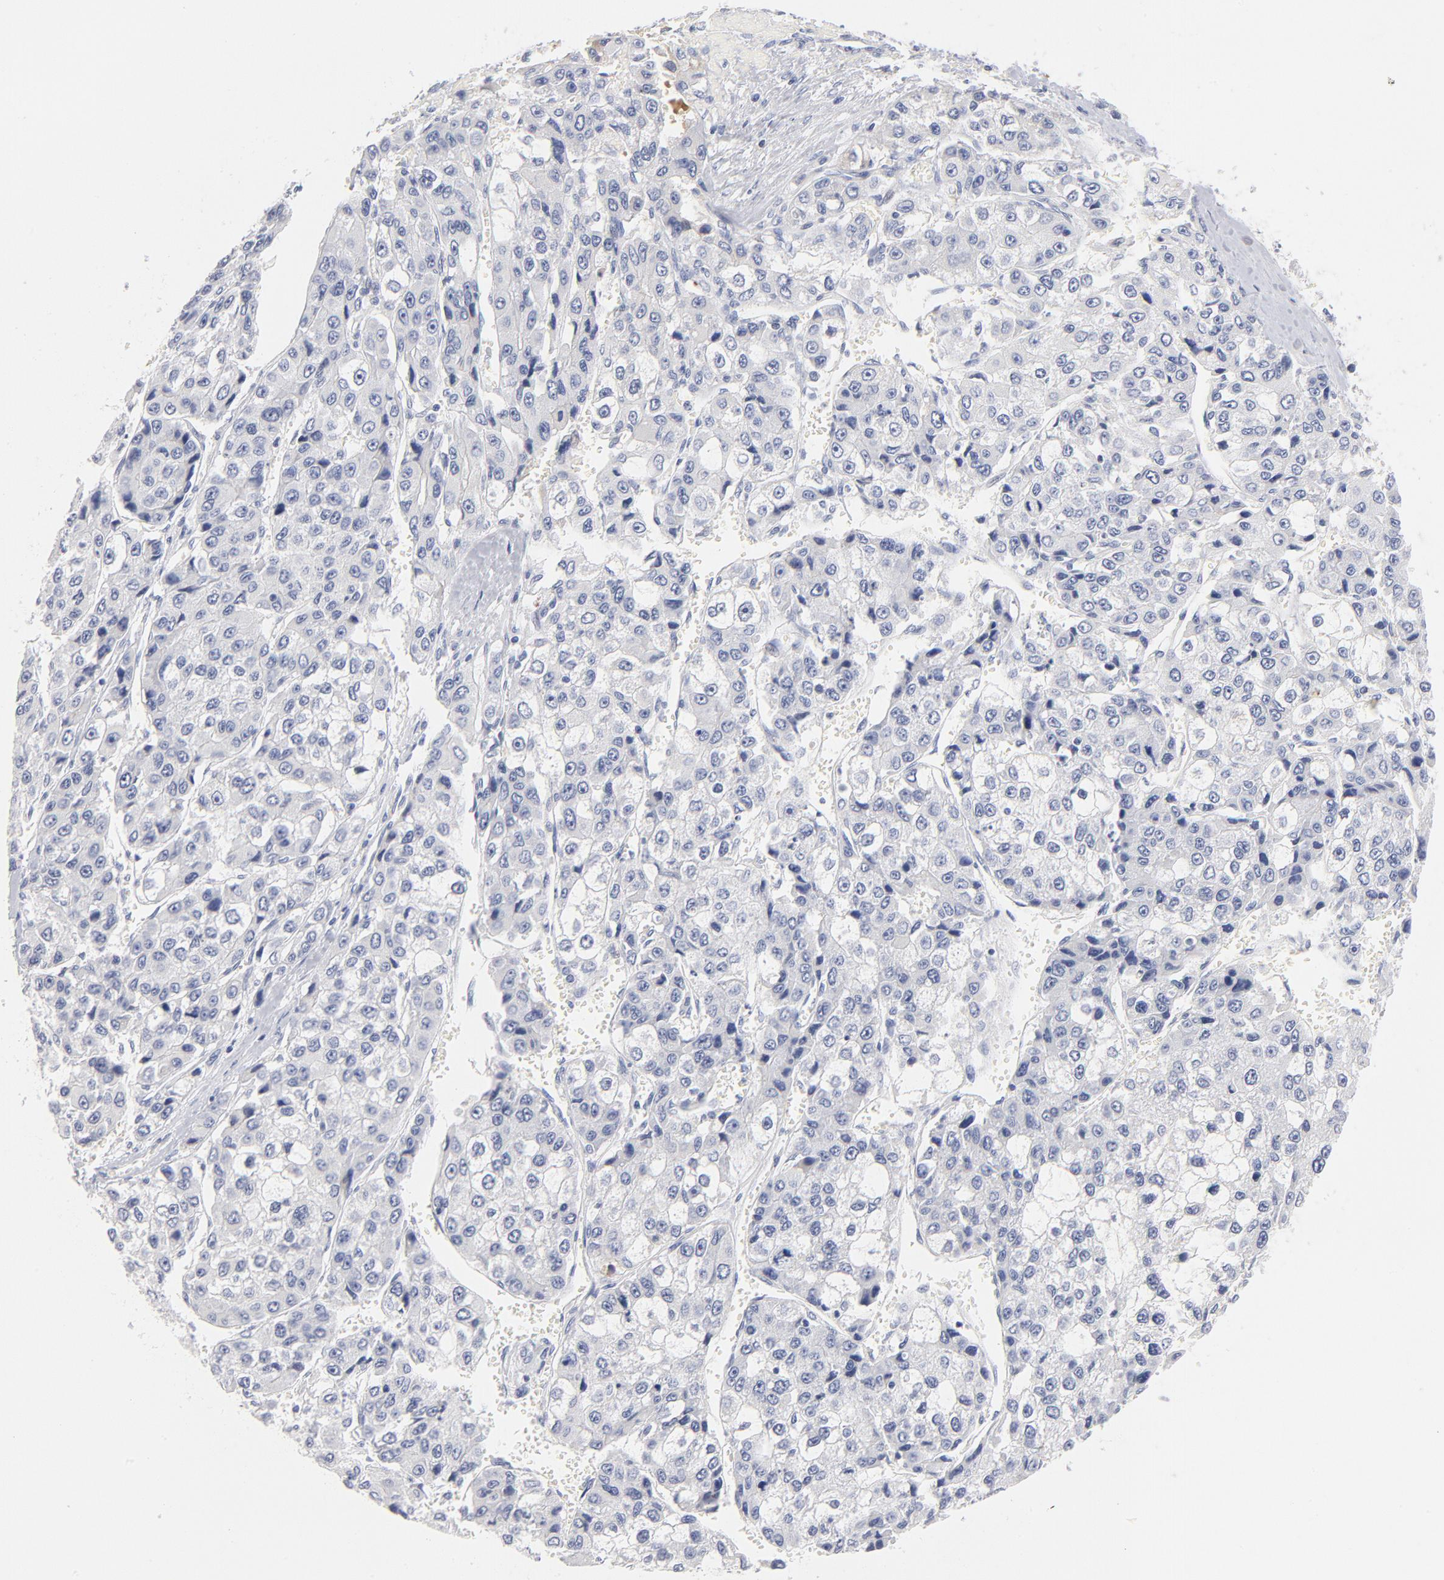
{"staining": {"intensity": "negative", "quantity": "none", "location": "none"}, "tissue": "liver cancer", "cell_type": "Tumor cells", "image_type": "cancer", "snomed": [{"axis": "morphology", "description": "Carcinoma, Hepatocellular, NOS"}, {"axis": "topography", "description": "Liver"}], "caption": "An immunohistochemistry (IHC) photomicrograph of liver cancer is shown. There is no staining in tumor cells of liver cancer.", "gene": "PLAT", "patient": {"sex": "female", "age": 66}}